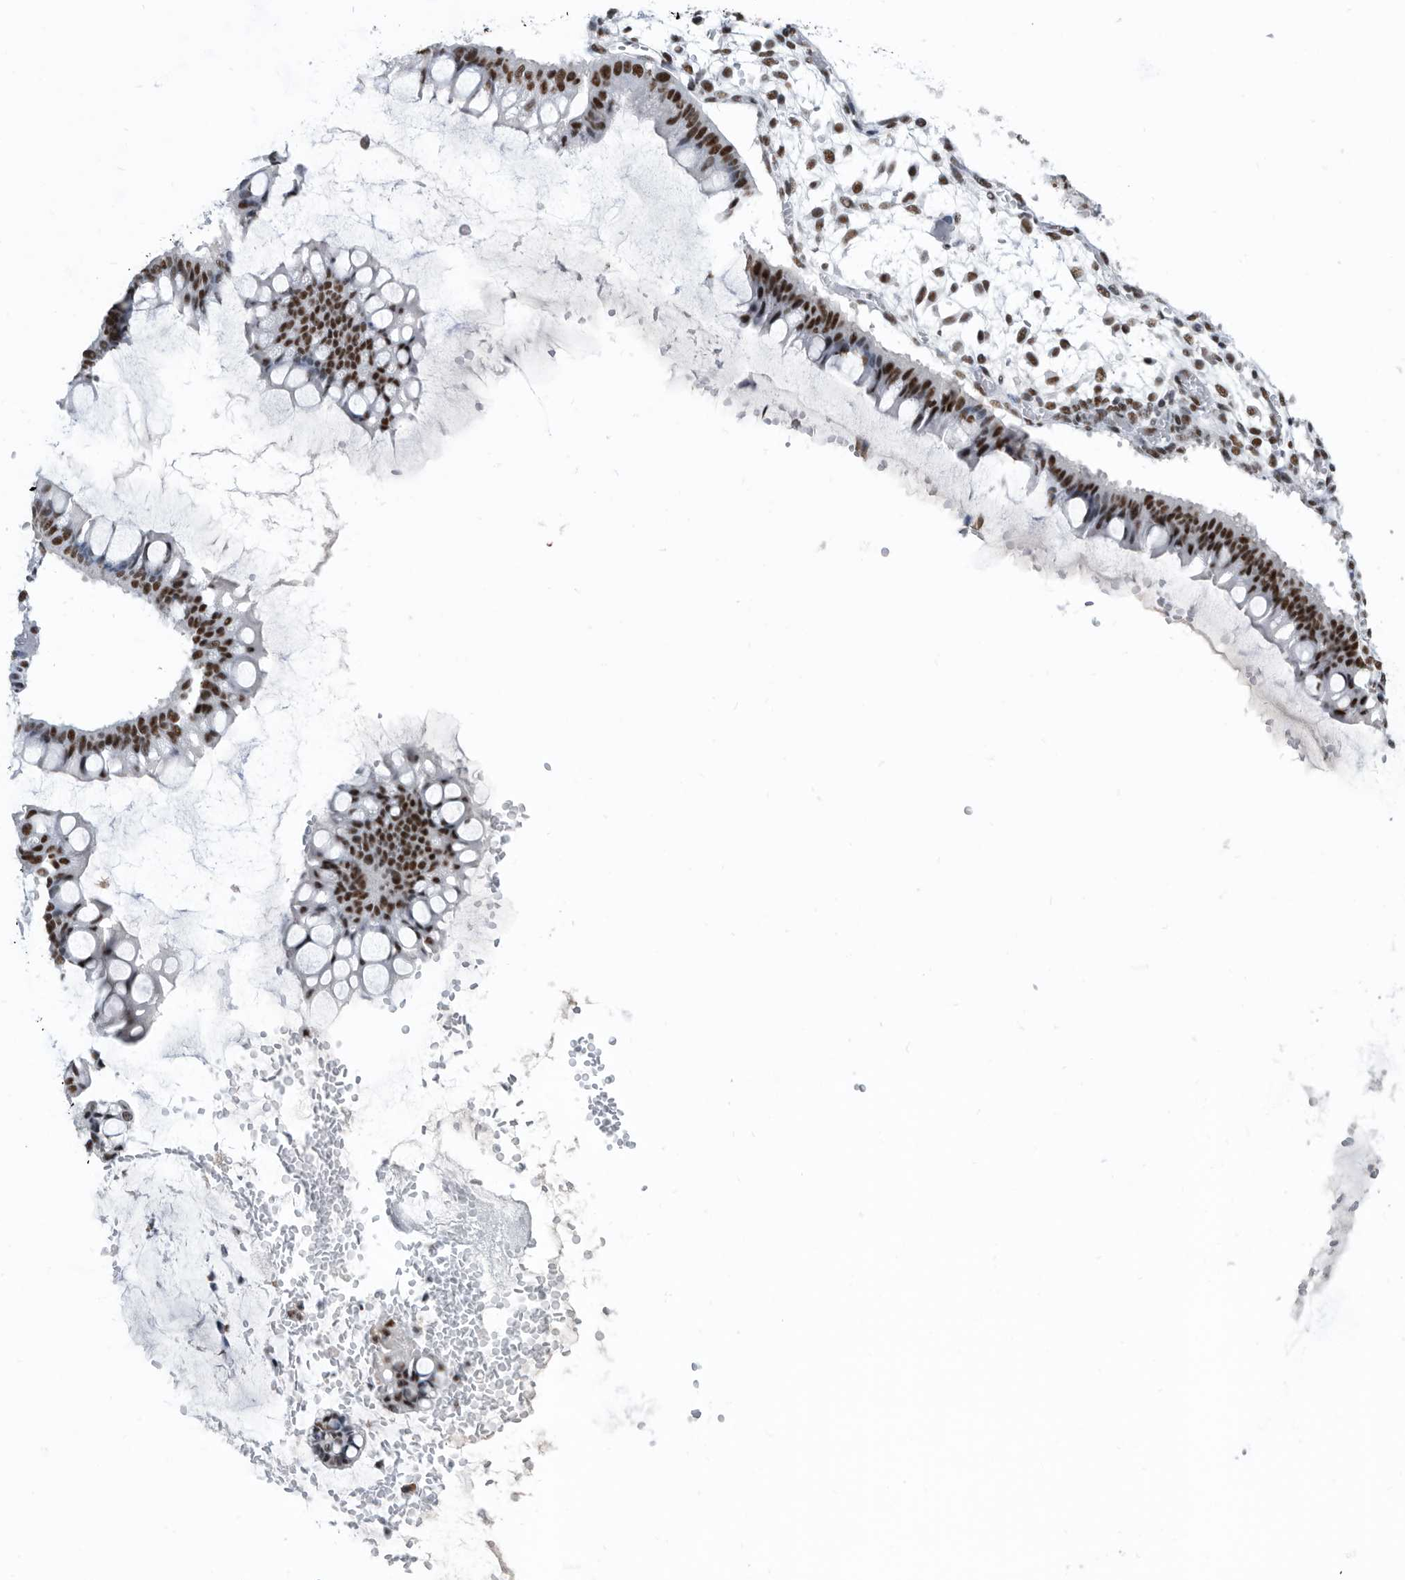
{"staining": {"intensity": "strong", "quantity": ">75%", "location": "nuclear"}, "tissue": "ovarian cancer", "cell_type": "Tumor cells", "image_type": "cancer", "snomed": [{"axis": "morphology", "description": "Cystadenocarcinoma, mucinous, NOS"}, {"axis": "topography", "description": "Ovary"}], "caption": "The histopathology image shows staining of mucinous cystadenocarcinoma (ovarian), revealing strong nuclear protein expression (brown color) within tumor cells. Immunohistochemistry (ihc) stains the protein of interest in brown and the nuclei are stained blue.", "gene": "SF3A1", "patient": {"sex": "female", "age": 73}}